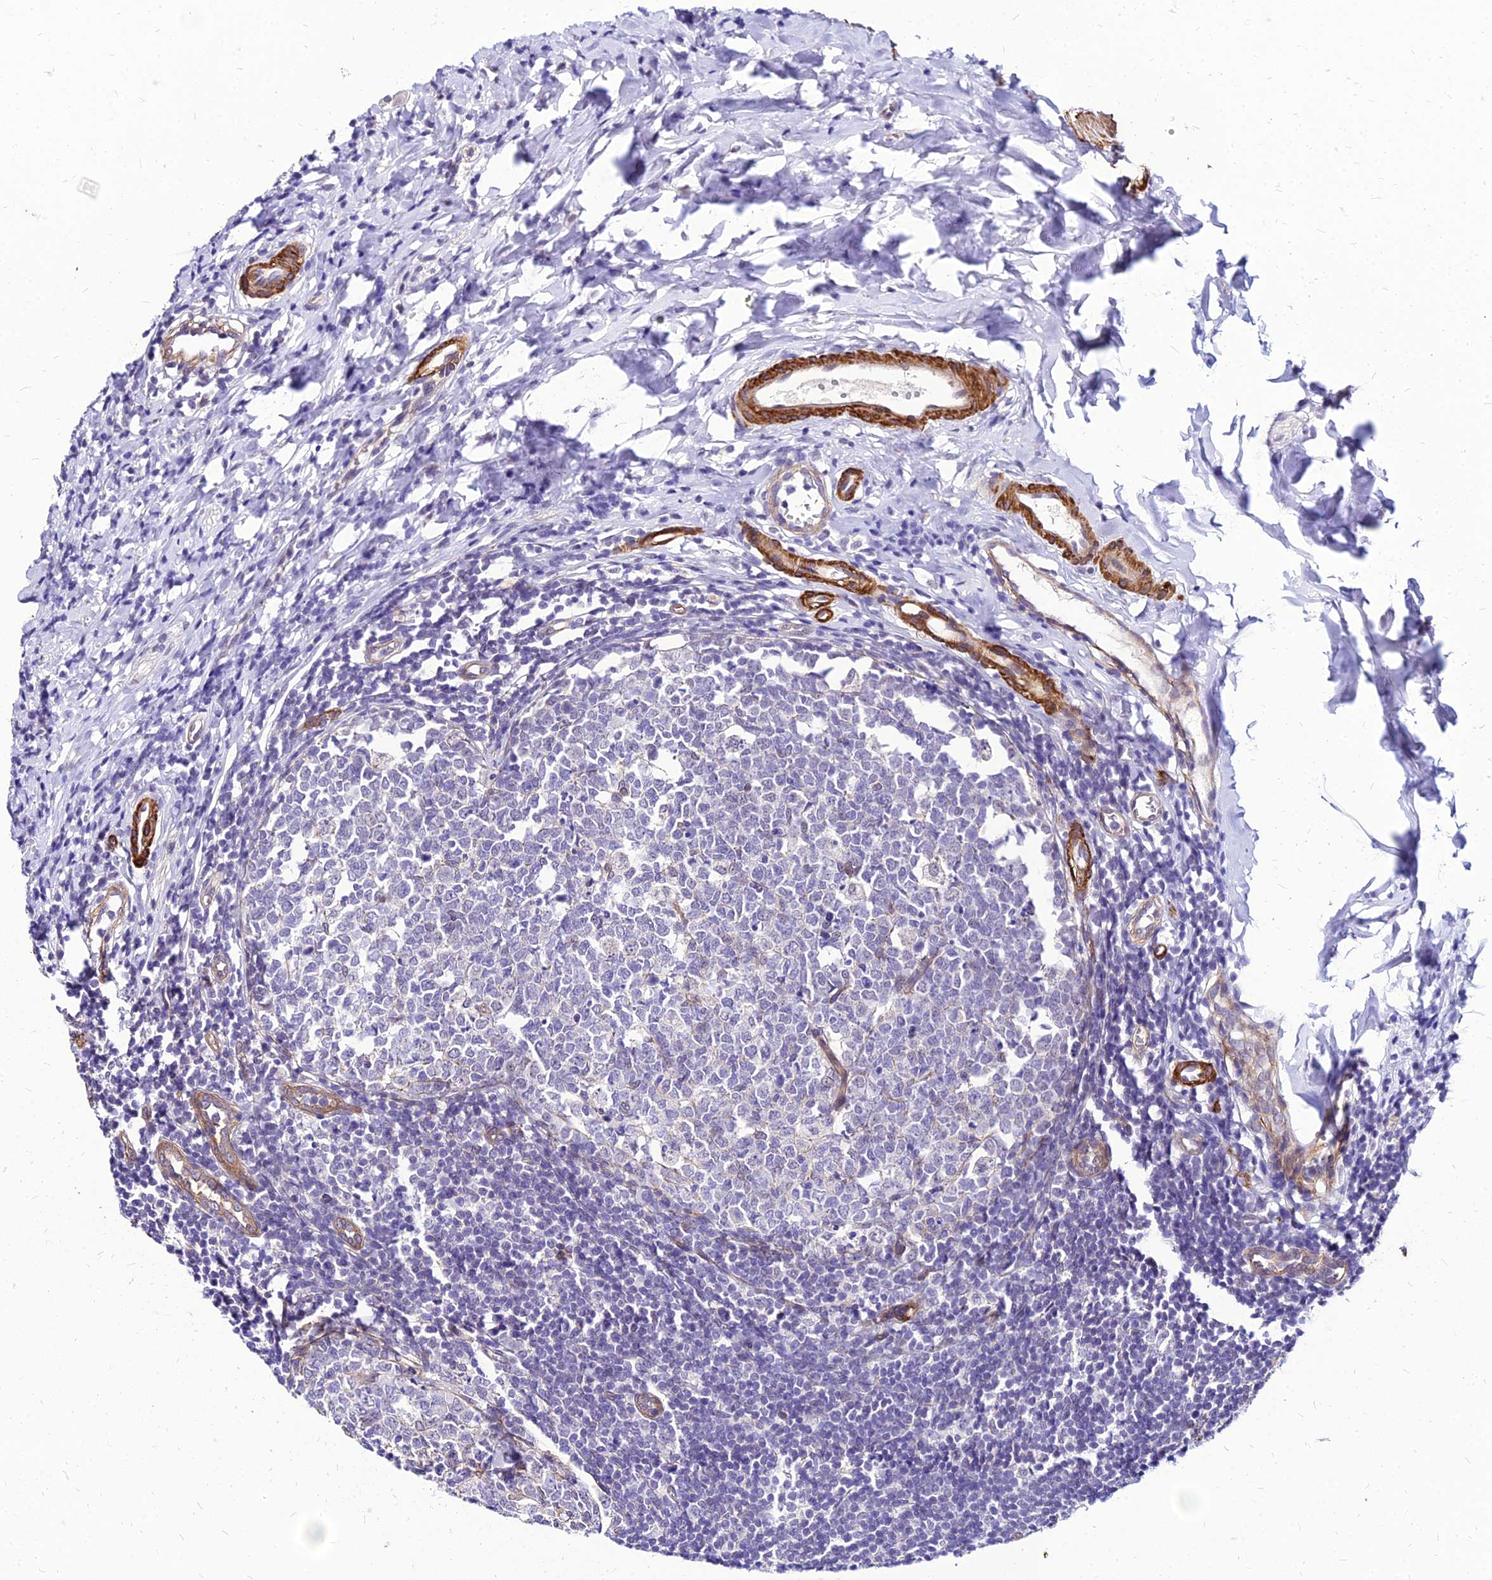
{"staining": {"intensity": "moderate", "quantity": "<25%", "location": "cytoplasmic/membranous"}, "tissue": "appendix", "cell_type": "Glandular cells", "image_type": "normal", "snomed": [{"axis": "morphology", "description": "Normal tissue, NOS"}, {"axis": "topography", "description": "Appendix"}], "caption": "Immunohistochemistry (IHC) of normal appendix demonstrates low levels of moderate cytoplasmic/membranous staining in about <25% of glandular cells.", "gene": "YEATS2", "patient": {"sex": "male", "age": 14}}